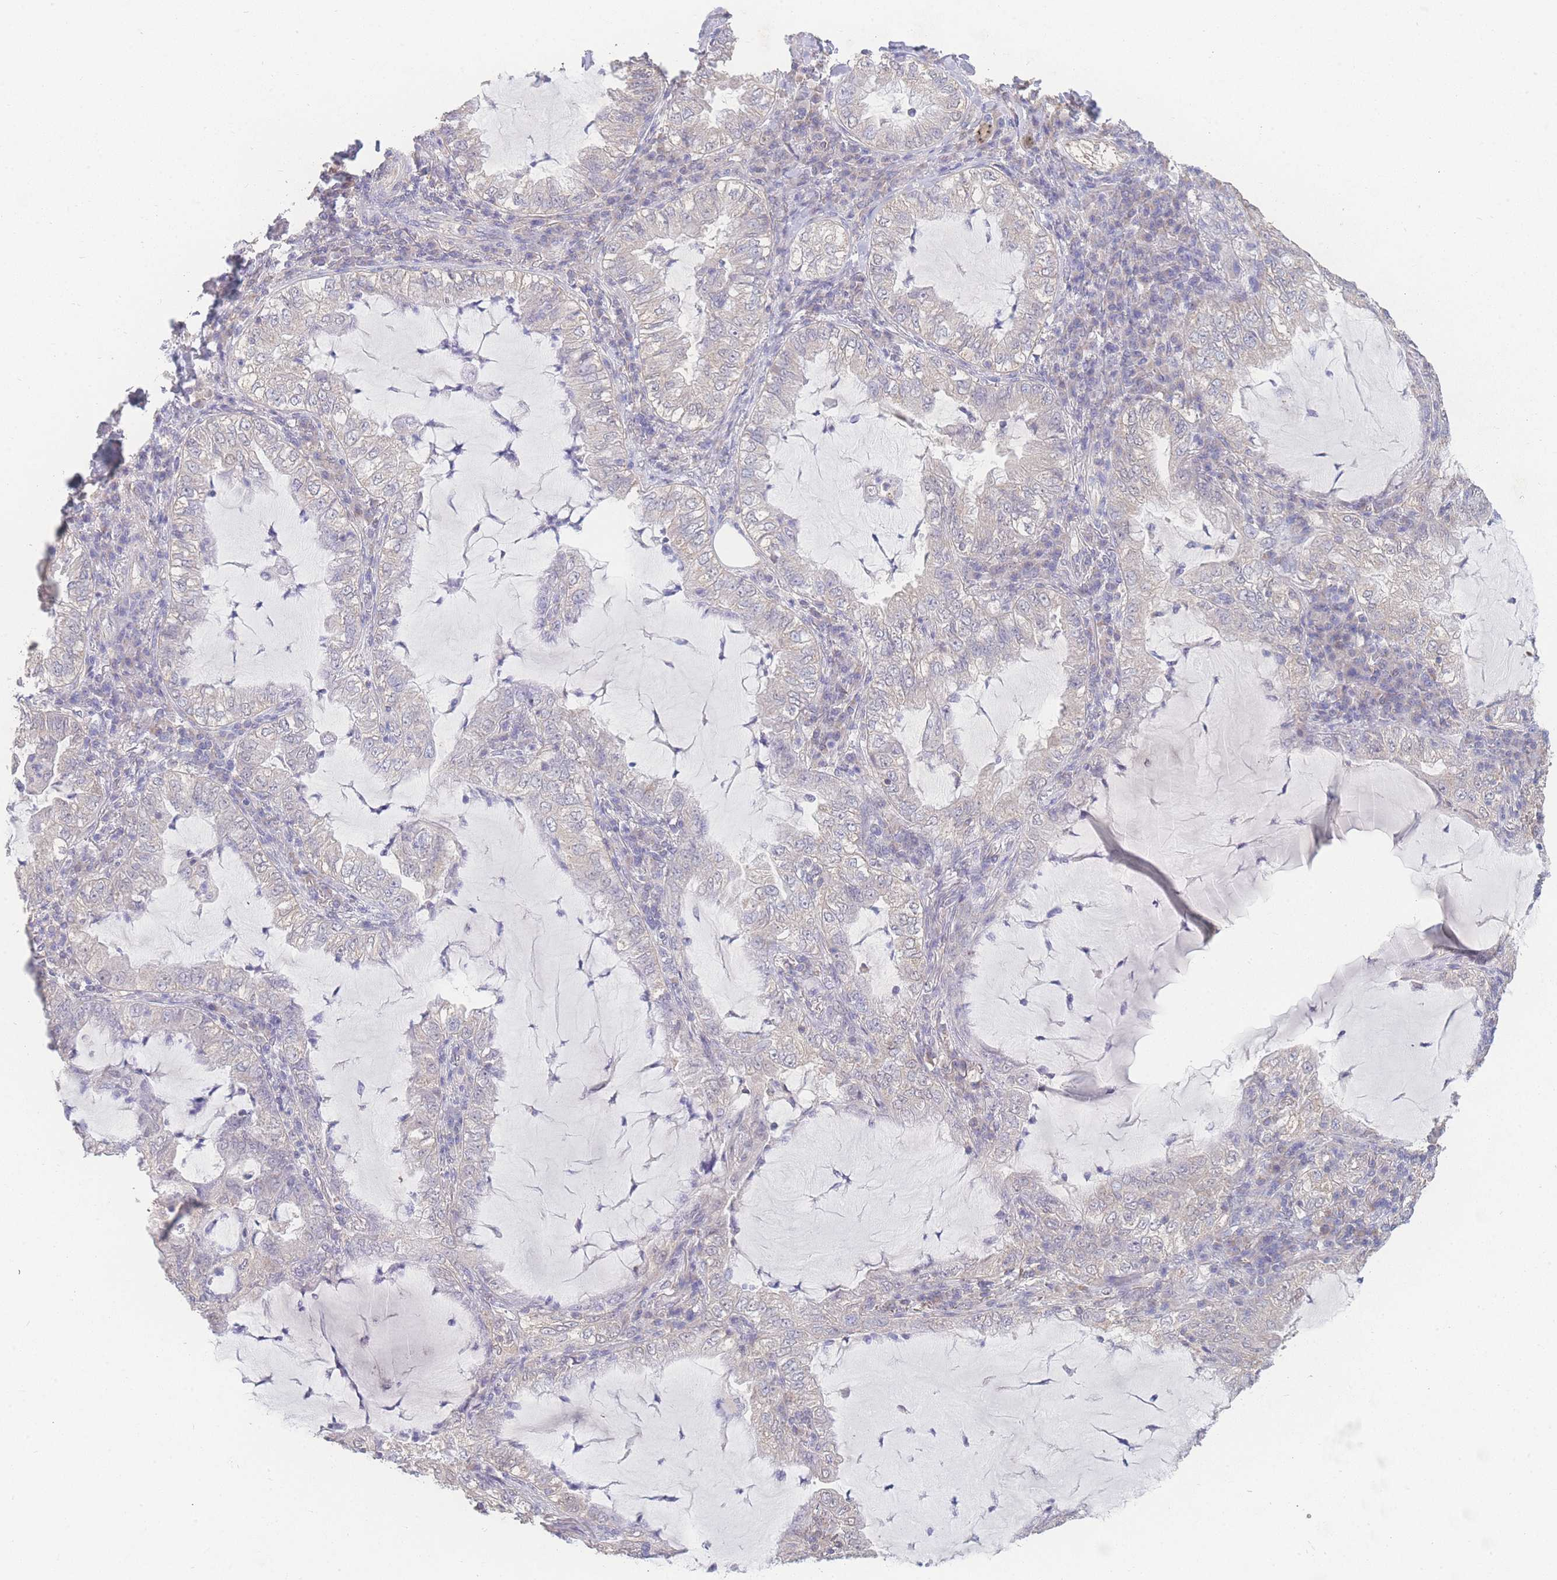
{"staining": {"intensity": "negative", "quantity": "none", "location": "none"}, "tissue": "lung cancer", "cell_type": "Tumor cells", "image_type": "cancer", "snomed": [{"axis": "morphology", "description": "Adenocarcinoma, NOS"}, {"axis": "topography", "description": "Lung"}], "caption": "Immunohistochemical staining of human lung adenocarcinoma reveals no significant positivity in tumor cells. (DAB IHC visualized using brightfield microscopy, high magnification).", "gene": "GIPR", "patient": {"sex": "female", "age": 73}}